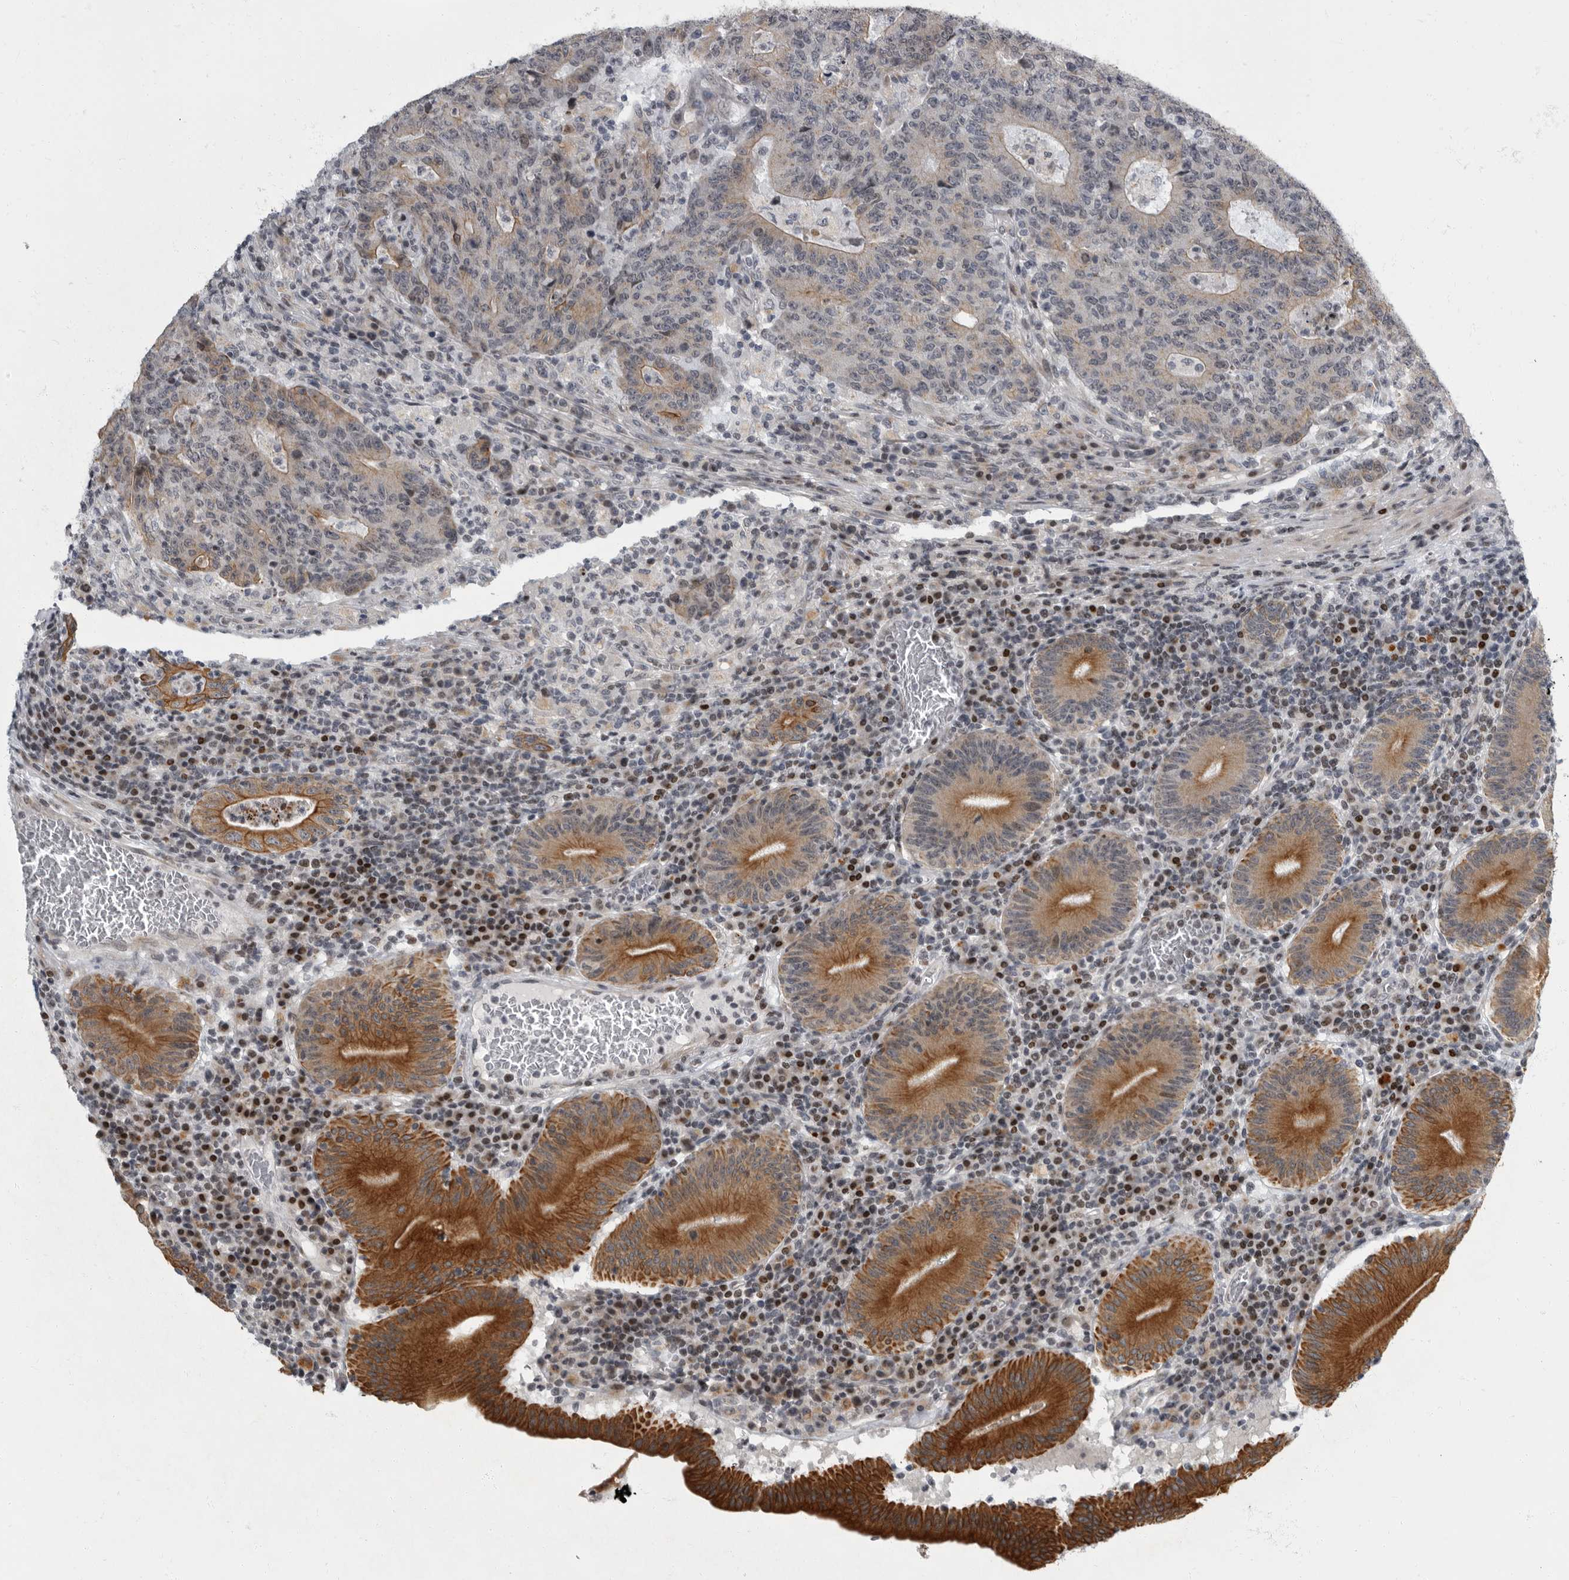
{"staining": {"intensity": "moderate", "quantity": "<25%", "location": "cytoplasmic/membranous"}, "tissue": "colorectal cancer", "cell_type": "Tumor cells", "image_type": "cancer", "snomed": [{"axis": "morphology", "description": "Adenocarcinoma, NOS"}, {"axis": "topography", "description": "Colon"}], "caption": "Moderate cytoplasmic/membranous positivity for a protein is appreciated in about <25% of tumor cells of adenocarcinoma (colorectal) using immunohistochemistry.", "gene": "EVI5", "patient": {"sex": "female", "age": 75}}